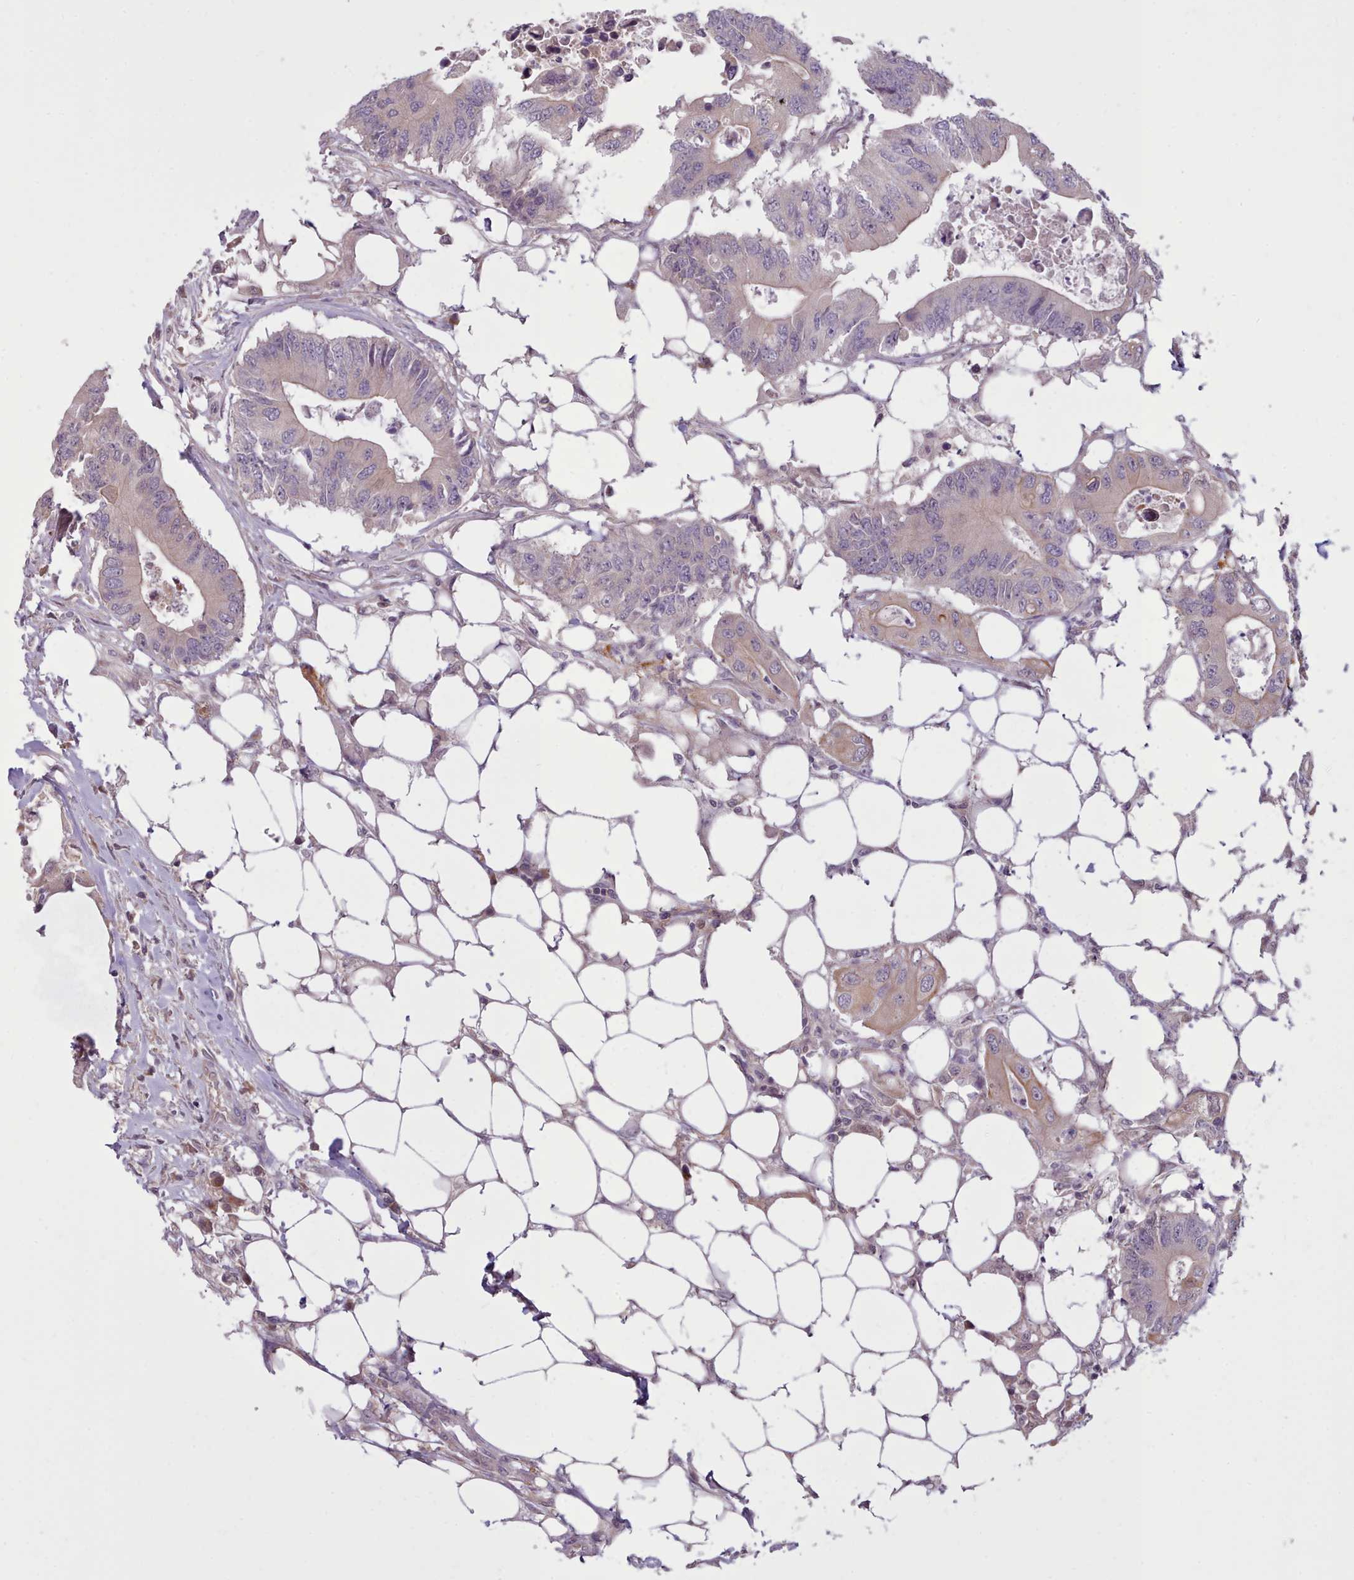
{"staining": {"intensity": "weak", "quantity": "<25%", "location": "cytoplasmic/membranous"}, "tissue": "colorectal cancer", "cell_type": "Tumor cells", "image_type": "cancer", "snomed": [{"axis": "morphology", "description": "Adenocarcinoma, NOS"}, {"axis": "topography", "description": "Colon"}], "caption": "Adenocarcinoma (colorectal) stained for a protein using immunohistochemistry shows no expression tumor cells.", "gene": "NMRK1", "patient": {"sex": "male", "age": 71}}